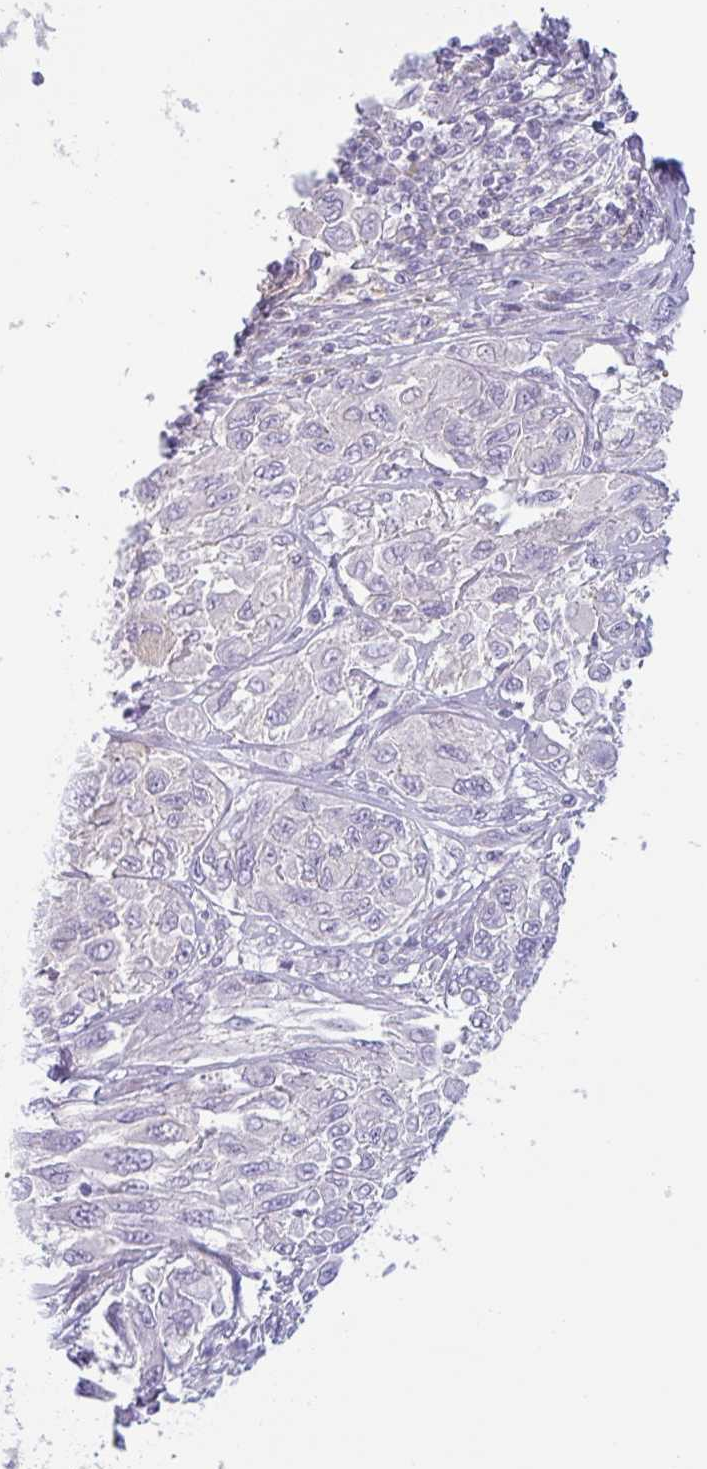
{"staining": {"intensity": "negative", "quantity": "none", "location": "none"}, "tissue": "melanoma", "cell_type": "Tumor cells", "image_type": "cancer", "snomed": [{"axis": "morphology", "description": "Malignant melanoma, NOS"}, {"axis": "topography", "description": "Skin"}], "caption": "Malignant melanoma was stained to show a protein in brown. There is no significant expression in tumor cells.", "gene": "MYH10", "patient": {"sex": "female", "age": 91}}